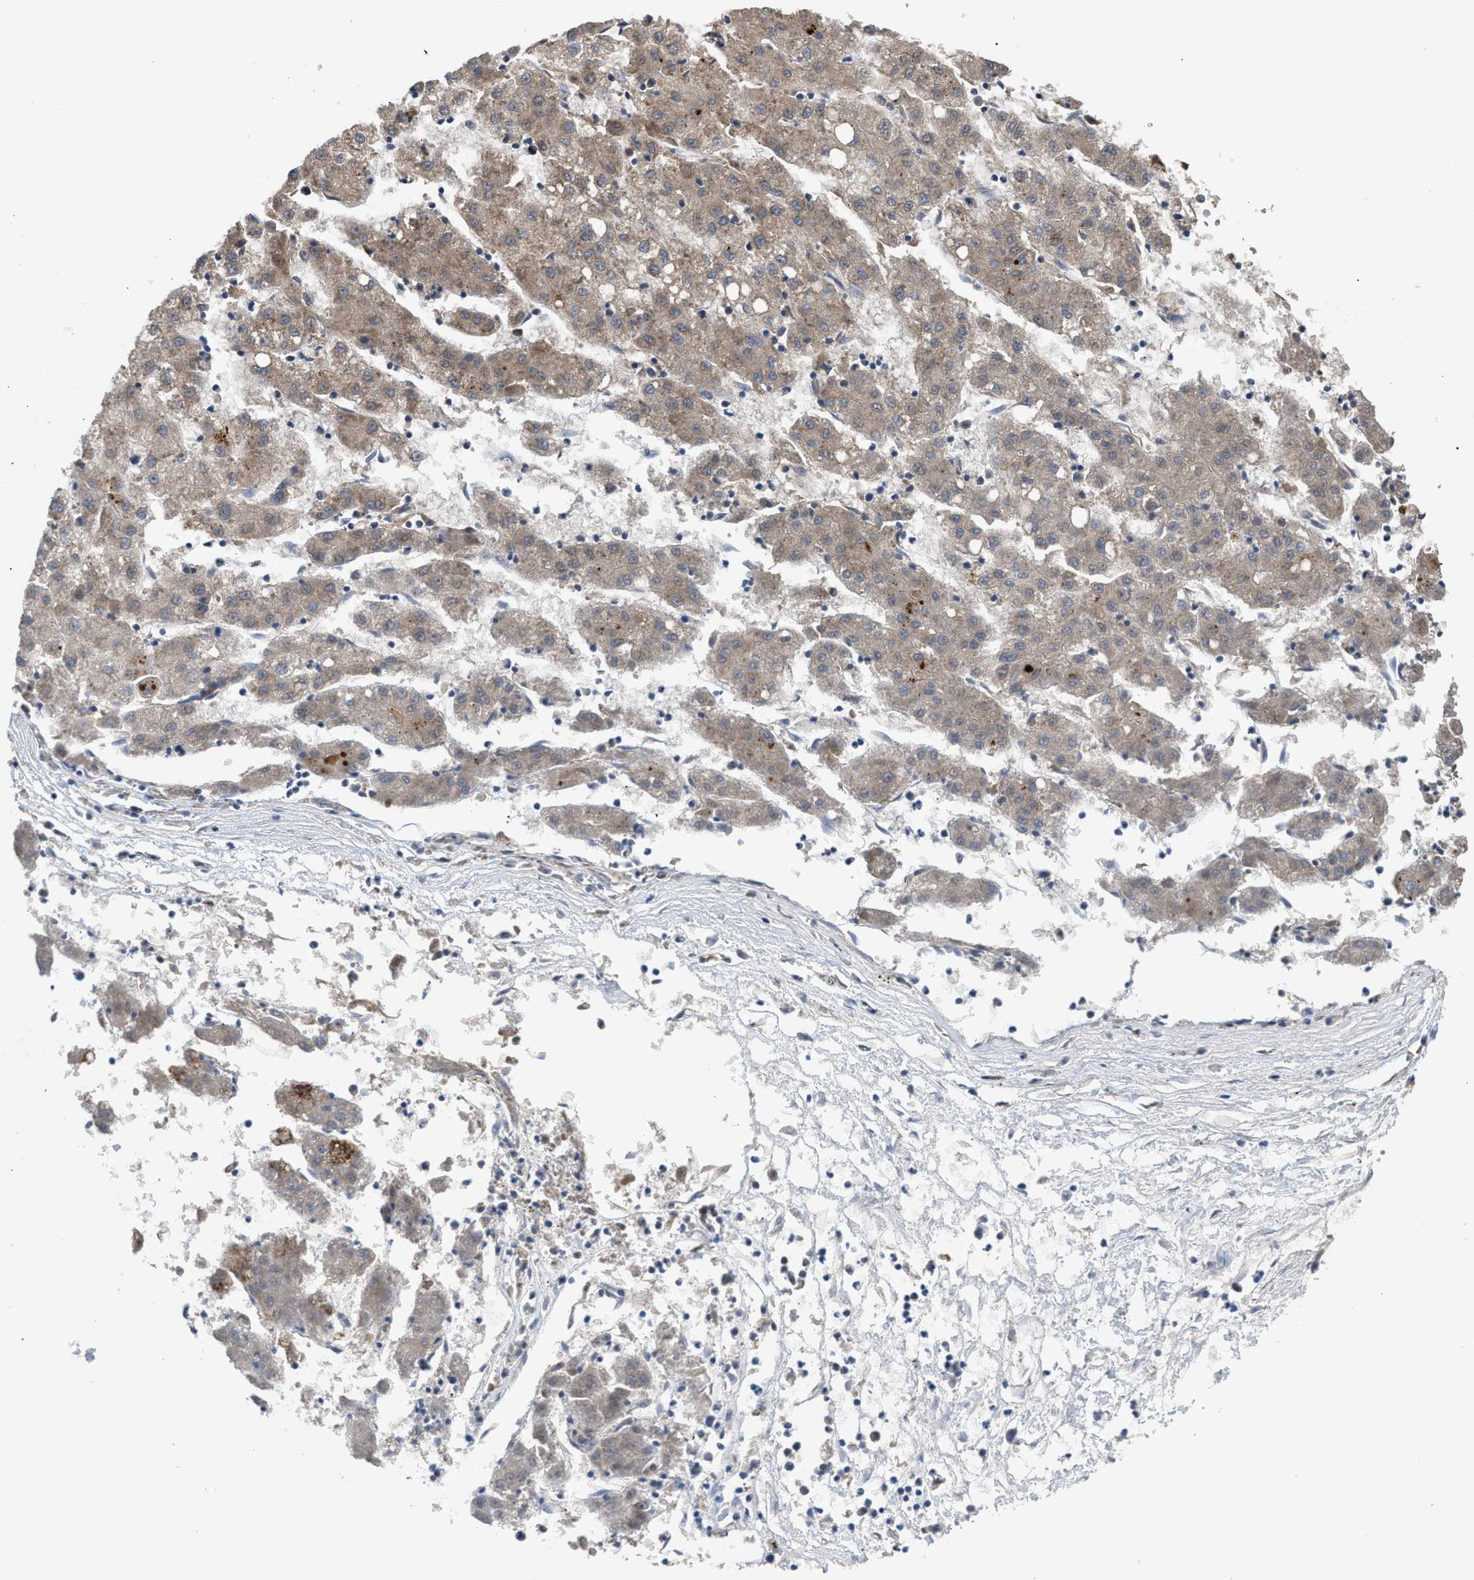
{"staining": {"intensity": "weak", "quantity": "25%-75%", "location": "cytoplasmic/membranous"}, "tissue": "liver cancer", "cell_type": "Tumor cells", "image_type": "cancer", "snomed": [{"axis": "morphology", "description": "Carcinoma, Hepatocellular, NOS"}, {"axis": "topography", "description": "Liver"}], "caption": "IHC micrograph of human liver cancer (hepatocellular carcinoma) stained for a protein (brown), which reveals low levels of weak cytoplasmic/membranous staining in approximately 25%-75% of tumor cells.", "gene": "TACO1", "patient": {"sex": "male", "age": 72}}